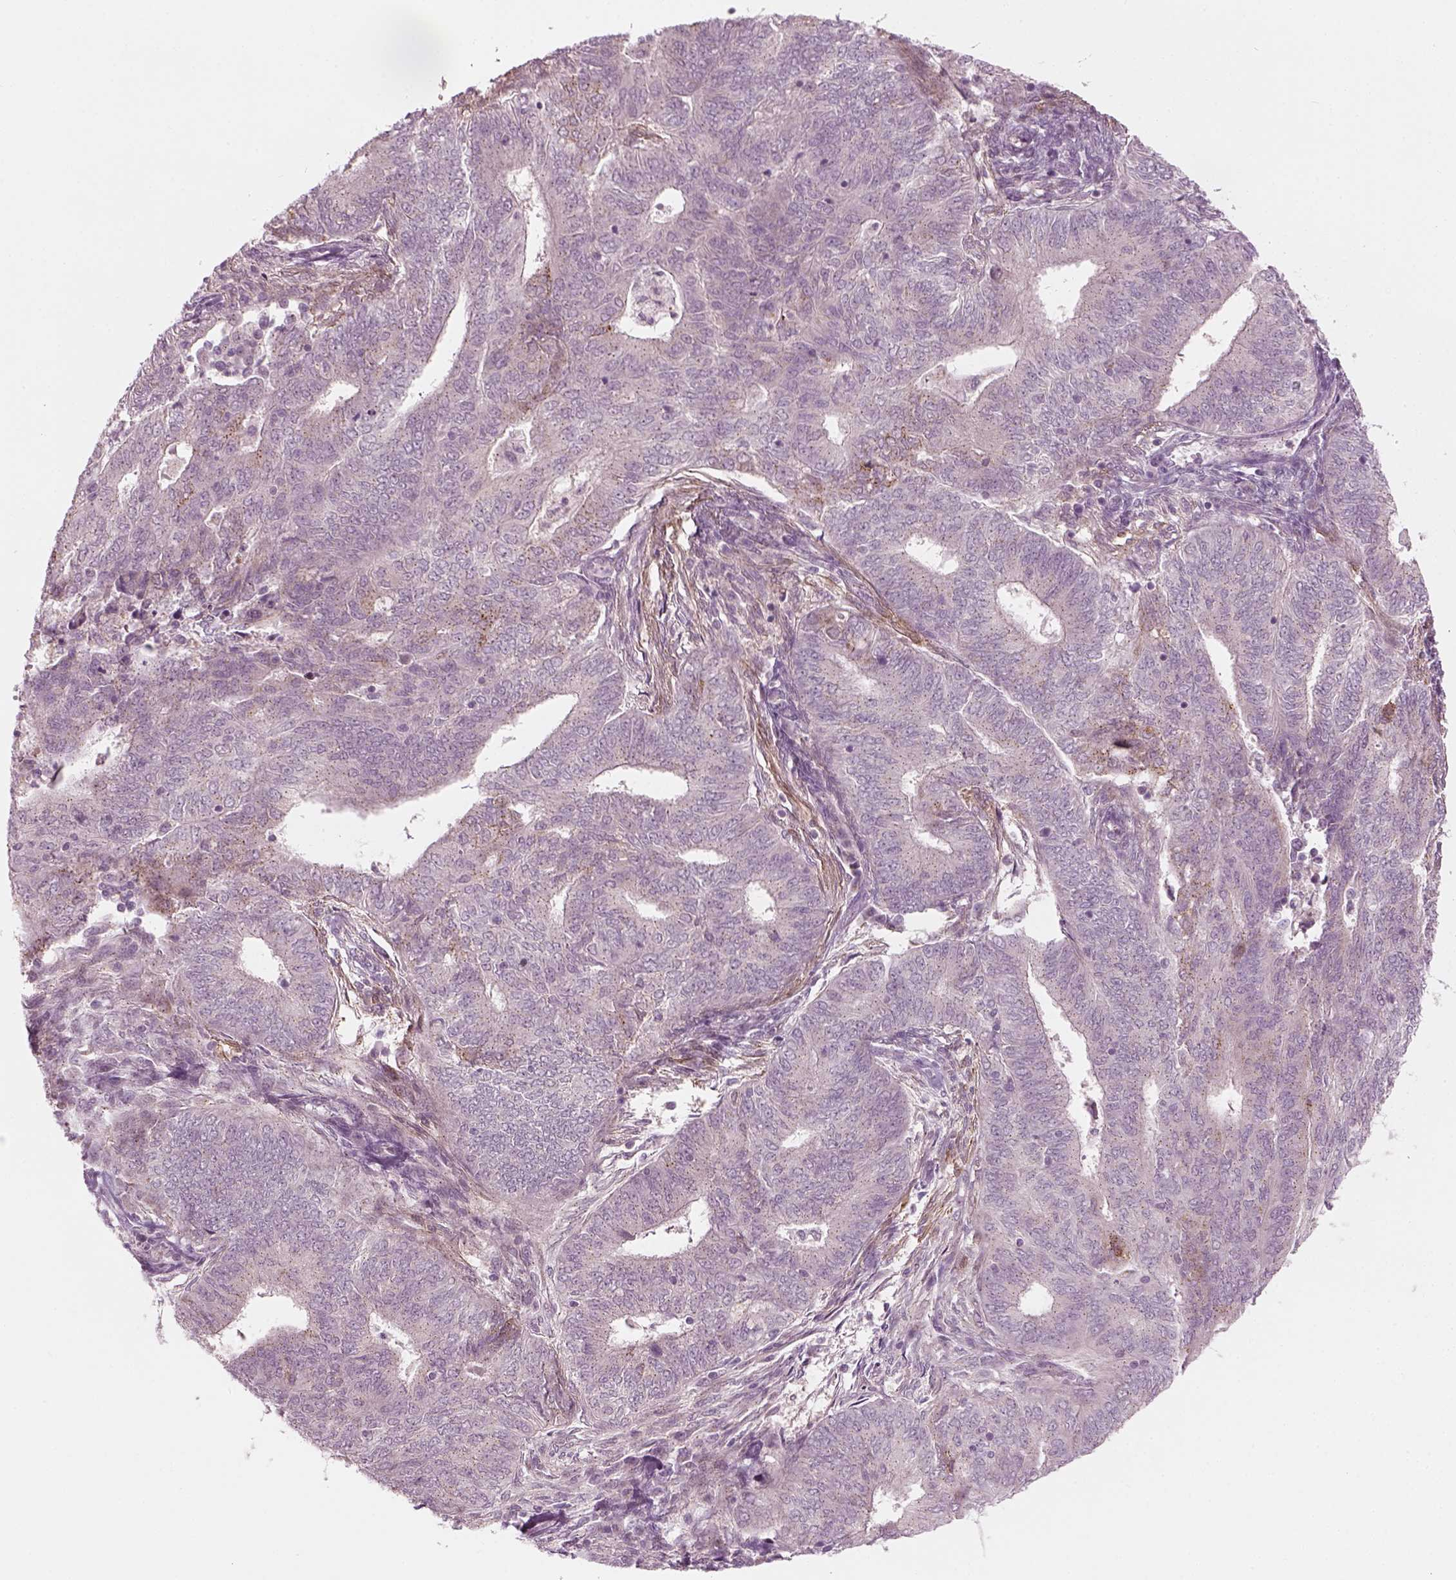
{"staining": {"intensity": "negative", "quantity": "none", "location": "none"}, "tissue": "endometrial cancer", "cell_type": "Tumor cells", "image_type": "cancer", "snomed": [{"axis": "morphology", "description": "Adenocarcinoma, NOS"}, {"axis": "topography", "description": "Endometrium"}], "caption": "Tumor cells show no significant protein staining in endometrial cancer (adenocarcinoma). (DAB (3,3'-diaminobenzidine) immunohistochemistry visualized using brightfield microscopy, high magnification).", "gene": "MLIP", "patient": {"sex": "female", "age": 62}}